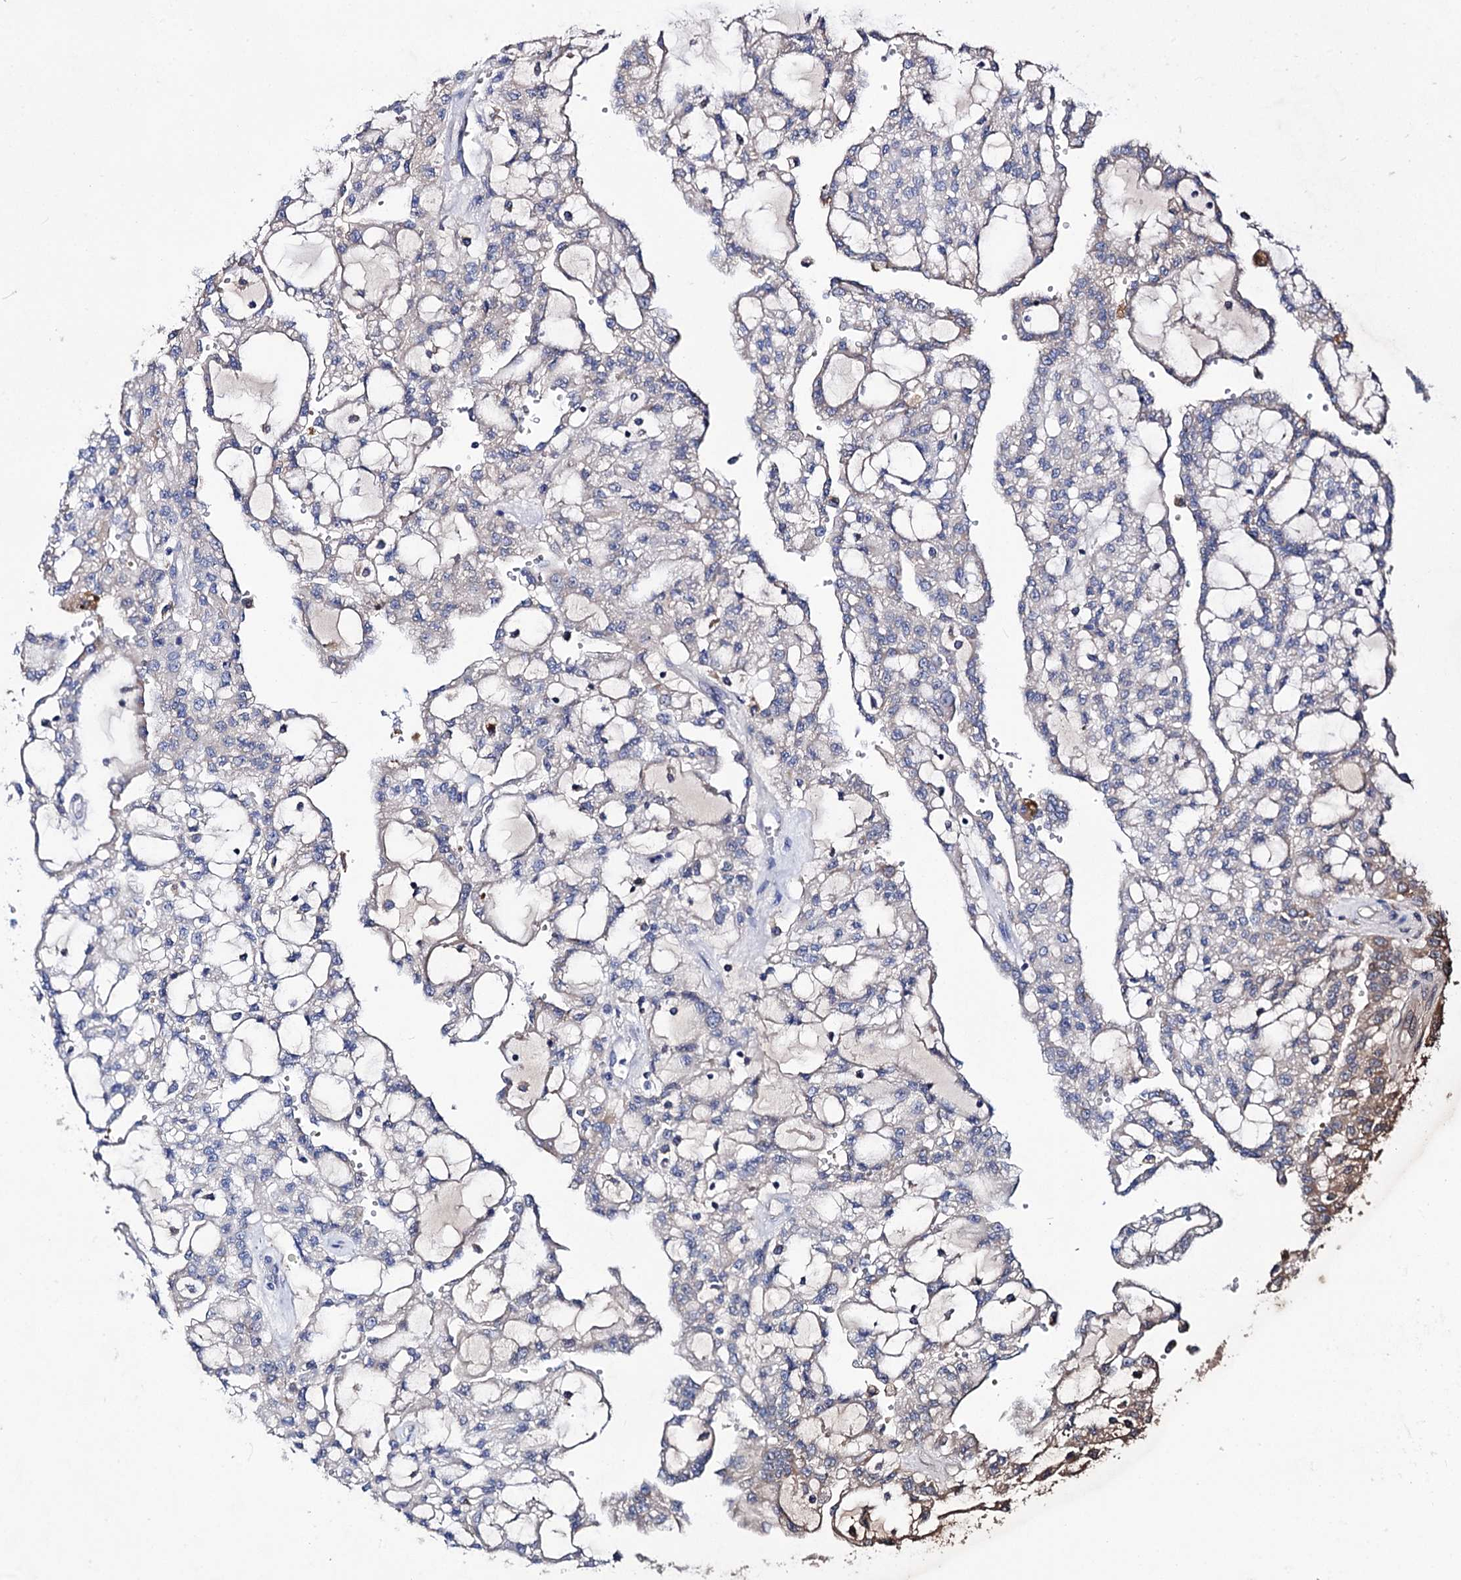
{"staining": {"intensity": "negative", "quantity": "none", "location": "none"}, "tissue": "renal cancer", "cell_type": "Tumor cells", "image_type": "cancer", "snomed": [{"axis": "morphology", "description": "Adenocarcinoma, NOS"}, {"axis": "topography", "description": "Kidney"}], "caption": "Immunohistochemical staining of renal cancer (adenocarcinoma) shows no significant staining in tumor cells.", "gene": "CLPB", "patient": {"sex": "male", "age": 63}}